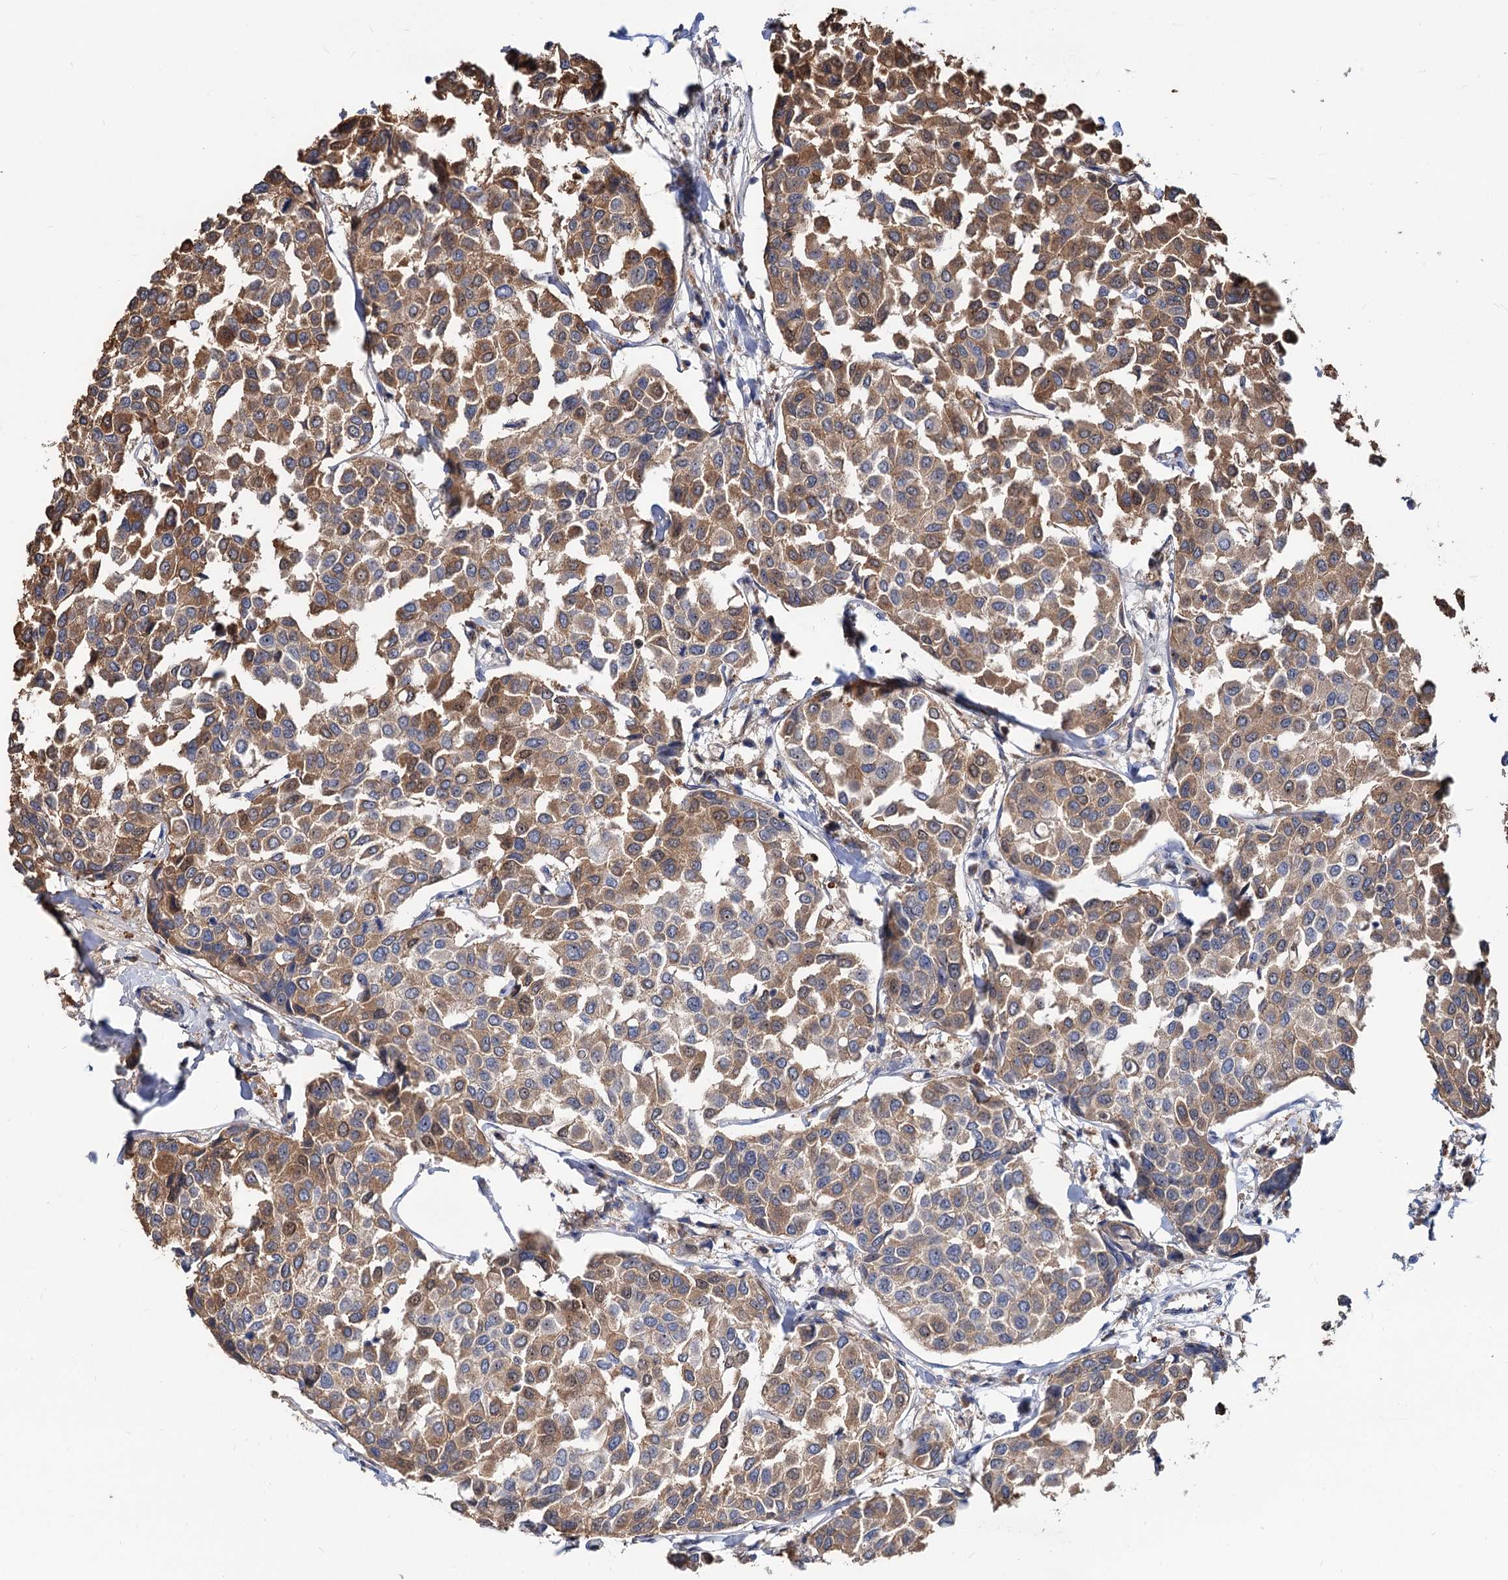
{"staining": {"intensity": "moderate", "quantity": ">75%", "location": "cytoplasmic/membranous"}, "tissue": "breast cancer", "cell_type": "Tumor cells", "image_type": "cancer", "snomed": [{"axis": "morphology", "description": "Duct carcinoma"}, {"axis": "topography", "description": "Breast"}], "caption": "DAB immunohistochemical staining of breast invasive ductal carcinoma shows moderate cytoplasmic/membranous protein expression in about >75% of tumor cells.", "gene": "SNX15", "patient": {"sex": "female", "age": 55}}